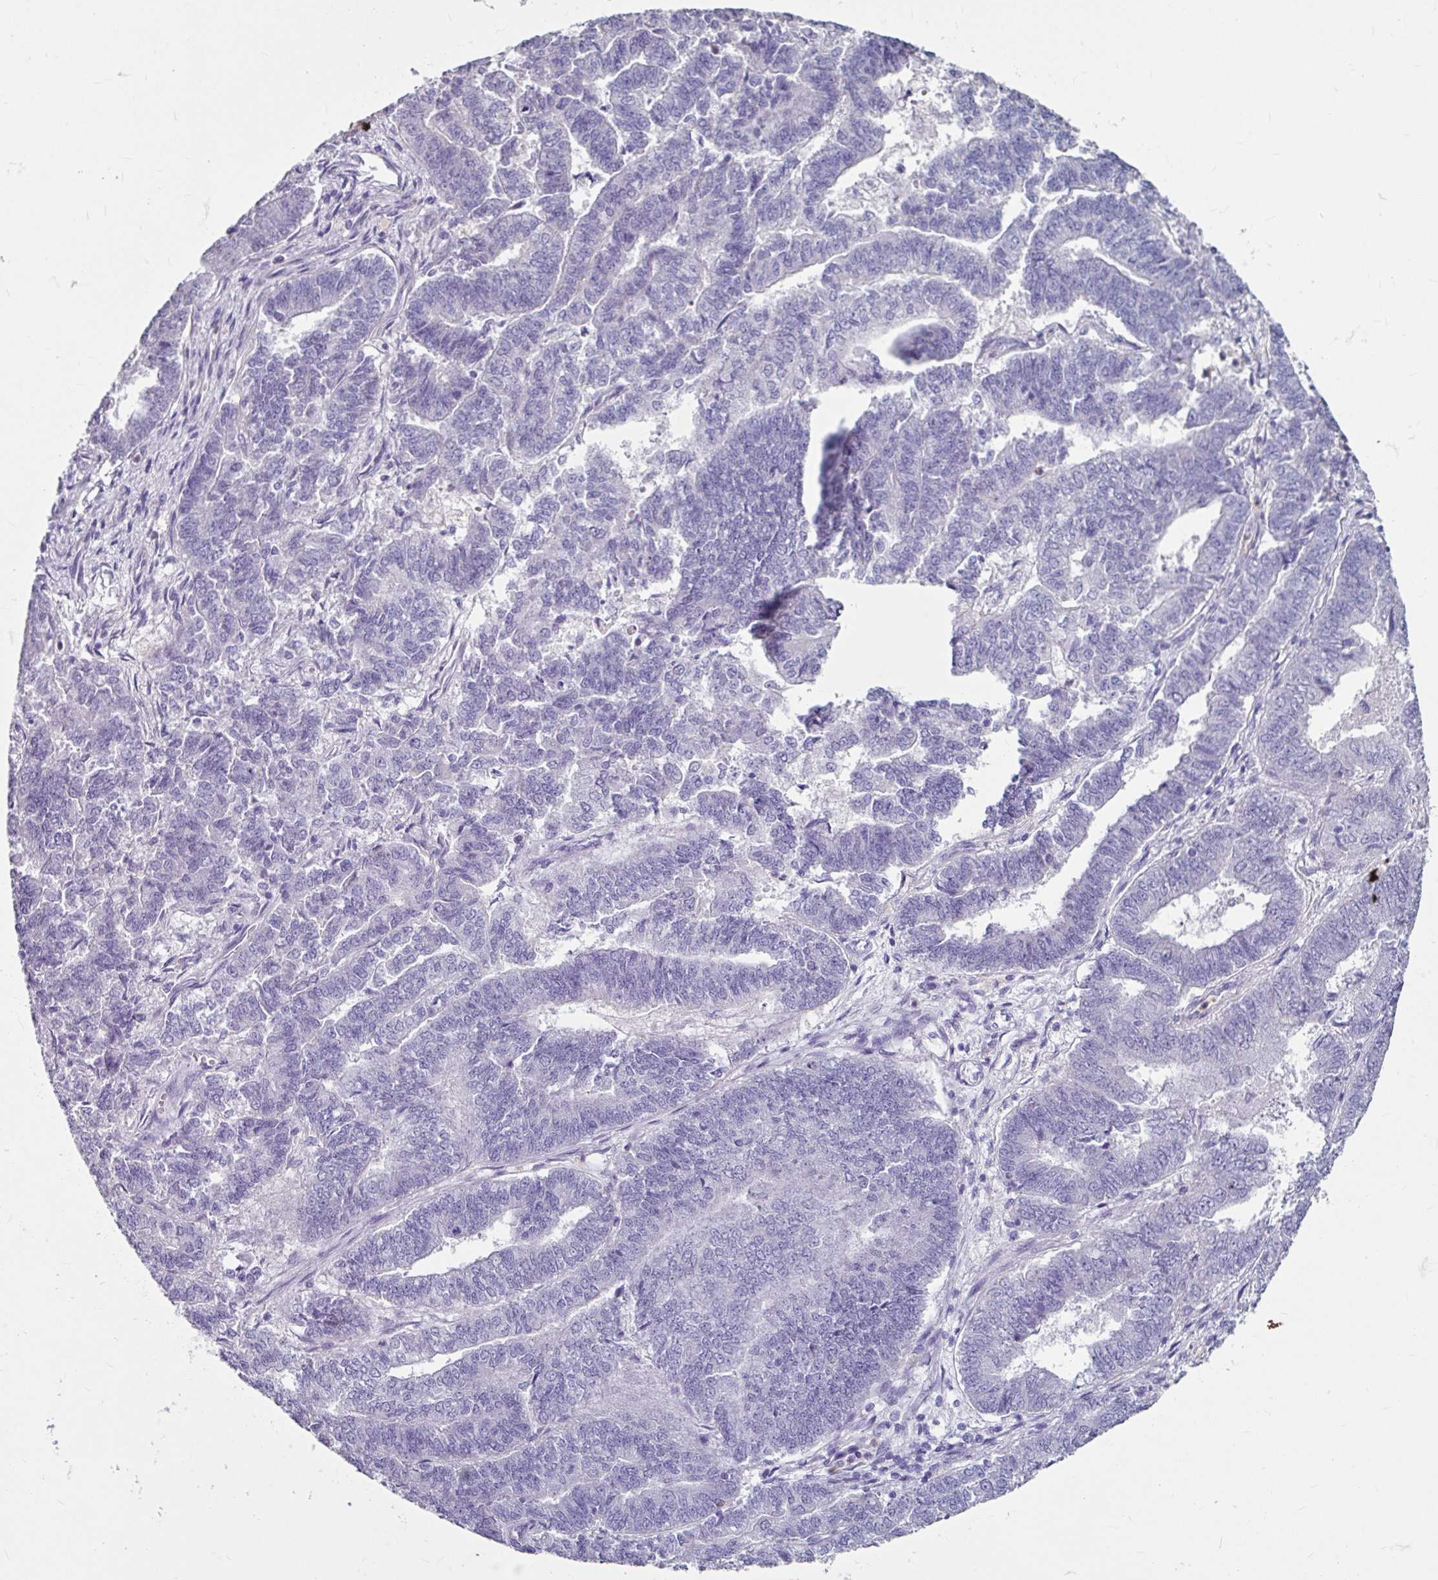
{"staining": {"intensity": "negative", "quantity": "none", "location": "none"}, "tissue": "endometrial cancer", "cell_type": "Tumor cells", "image_type": "cancer", "snomed": [{"axis": "morphology", "description": "Adenocarcinoma, NOS"}, {"axis": "topography", "description": "Endometrium"}], "caption": "DAB immunohistochemical staining of human endometrial cancer displays no significant positivity in tumor cells. (DAB (3,3'-diaminobenzidine) immunohistochemistry (IHC), high magnification).", "gene": "ANKRD1", "patient": {"sex": "female", "age": 72}}